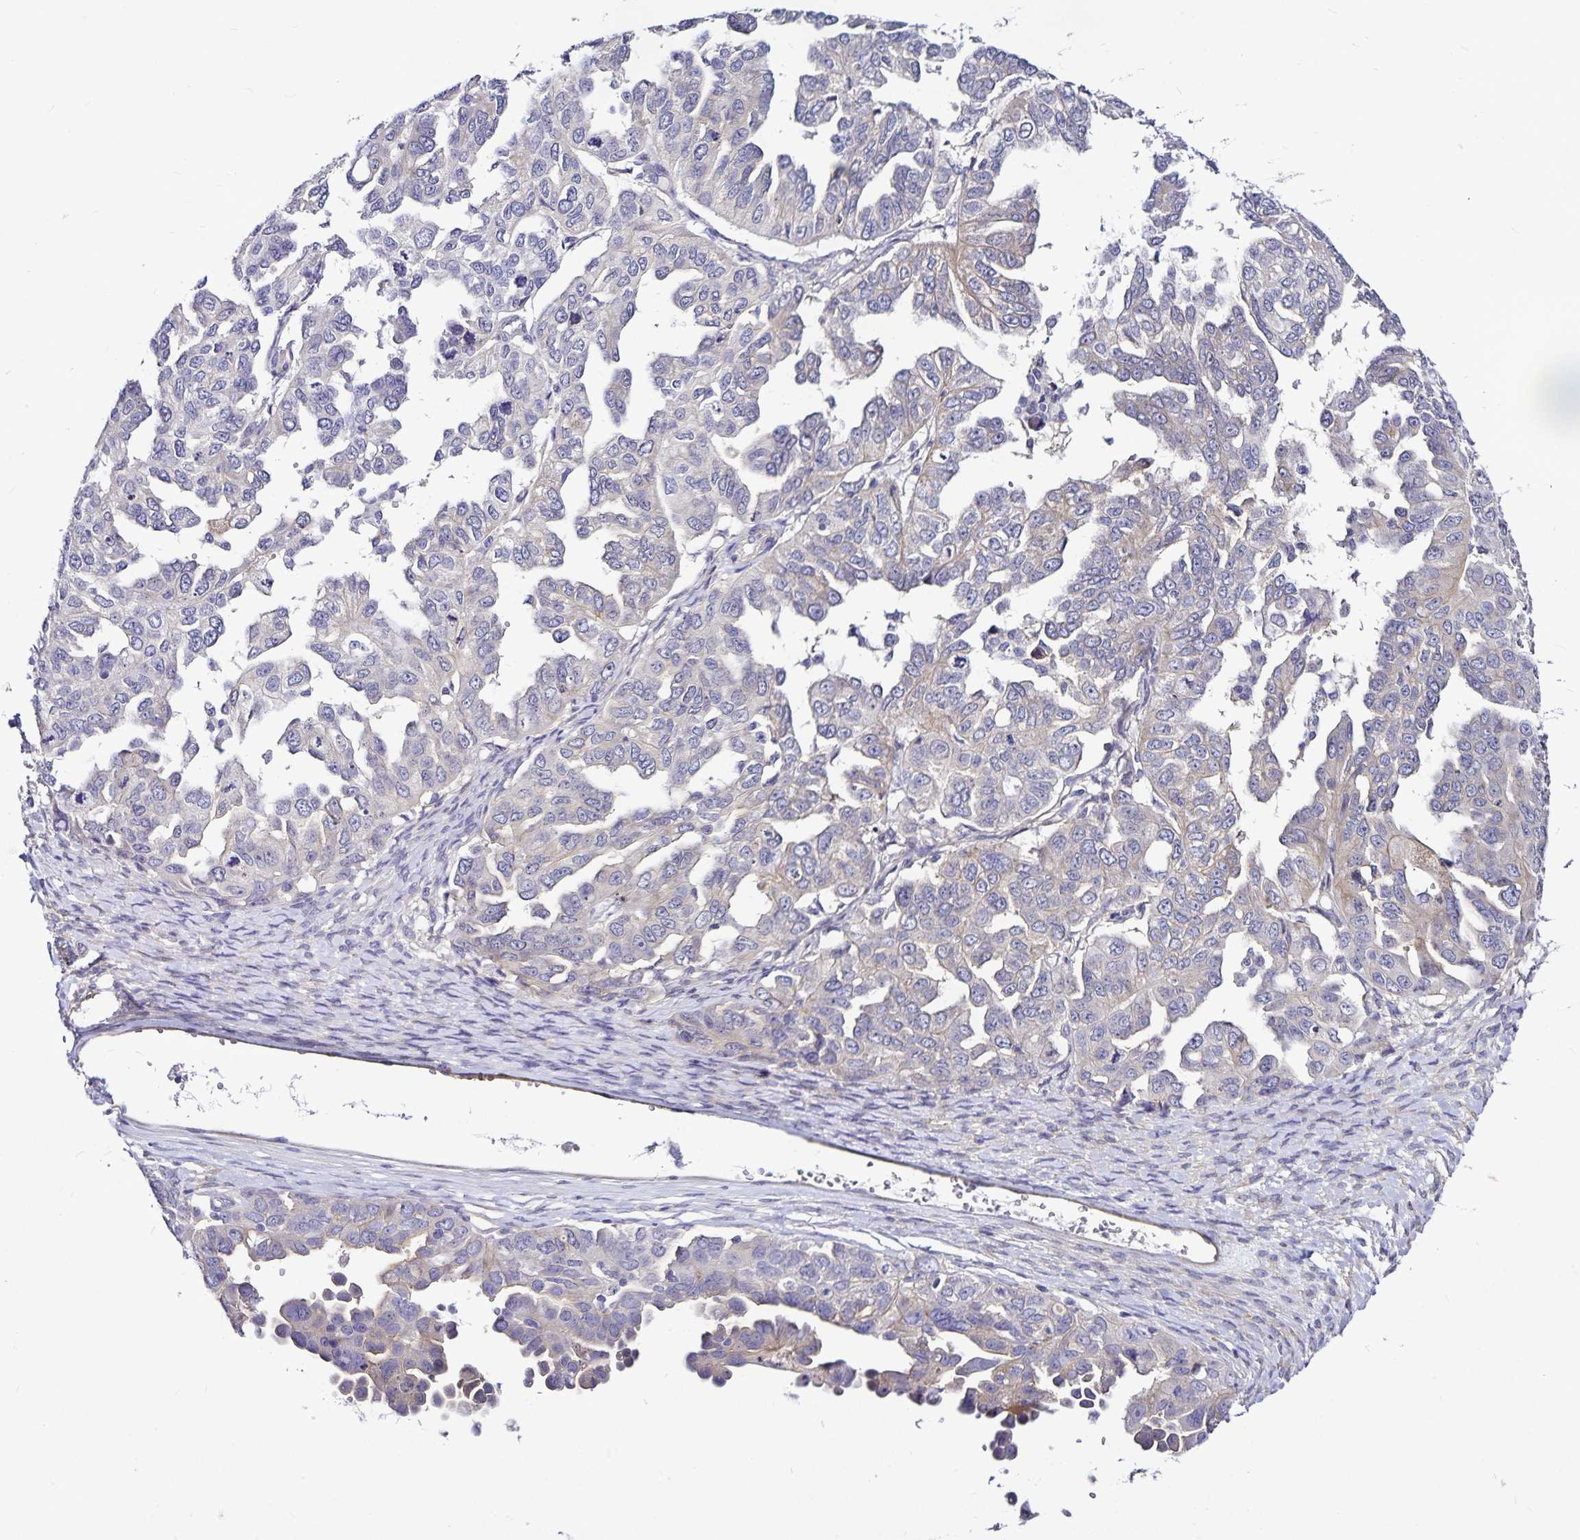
{"staining": {"intensity": "weak", "quantity": "<25%", "location": "cytoplasmic/membranous"}, "tissue": "ovarian cancer", "cell_type": "Tumor cells", "image_type": "cancer", "snomed": [{"axis": "morphology", "description": "Cystadenocarcinoma, serous, NOS"}, {"axis": "topography", "description": "Ovary"}], "caption": "Tumor cells show no significant protein expression in ovarian serous cystadenocarcinoma.", "gene": "GNG12", "patient": {"sex": "female", "age": 53}}